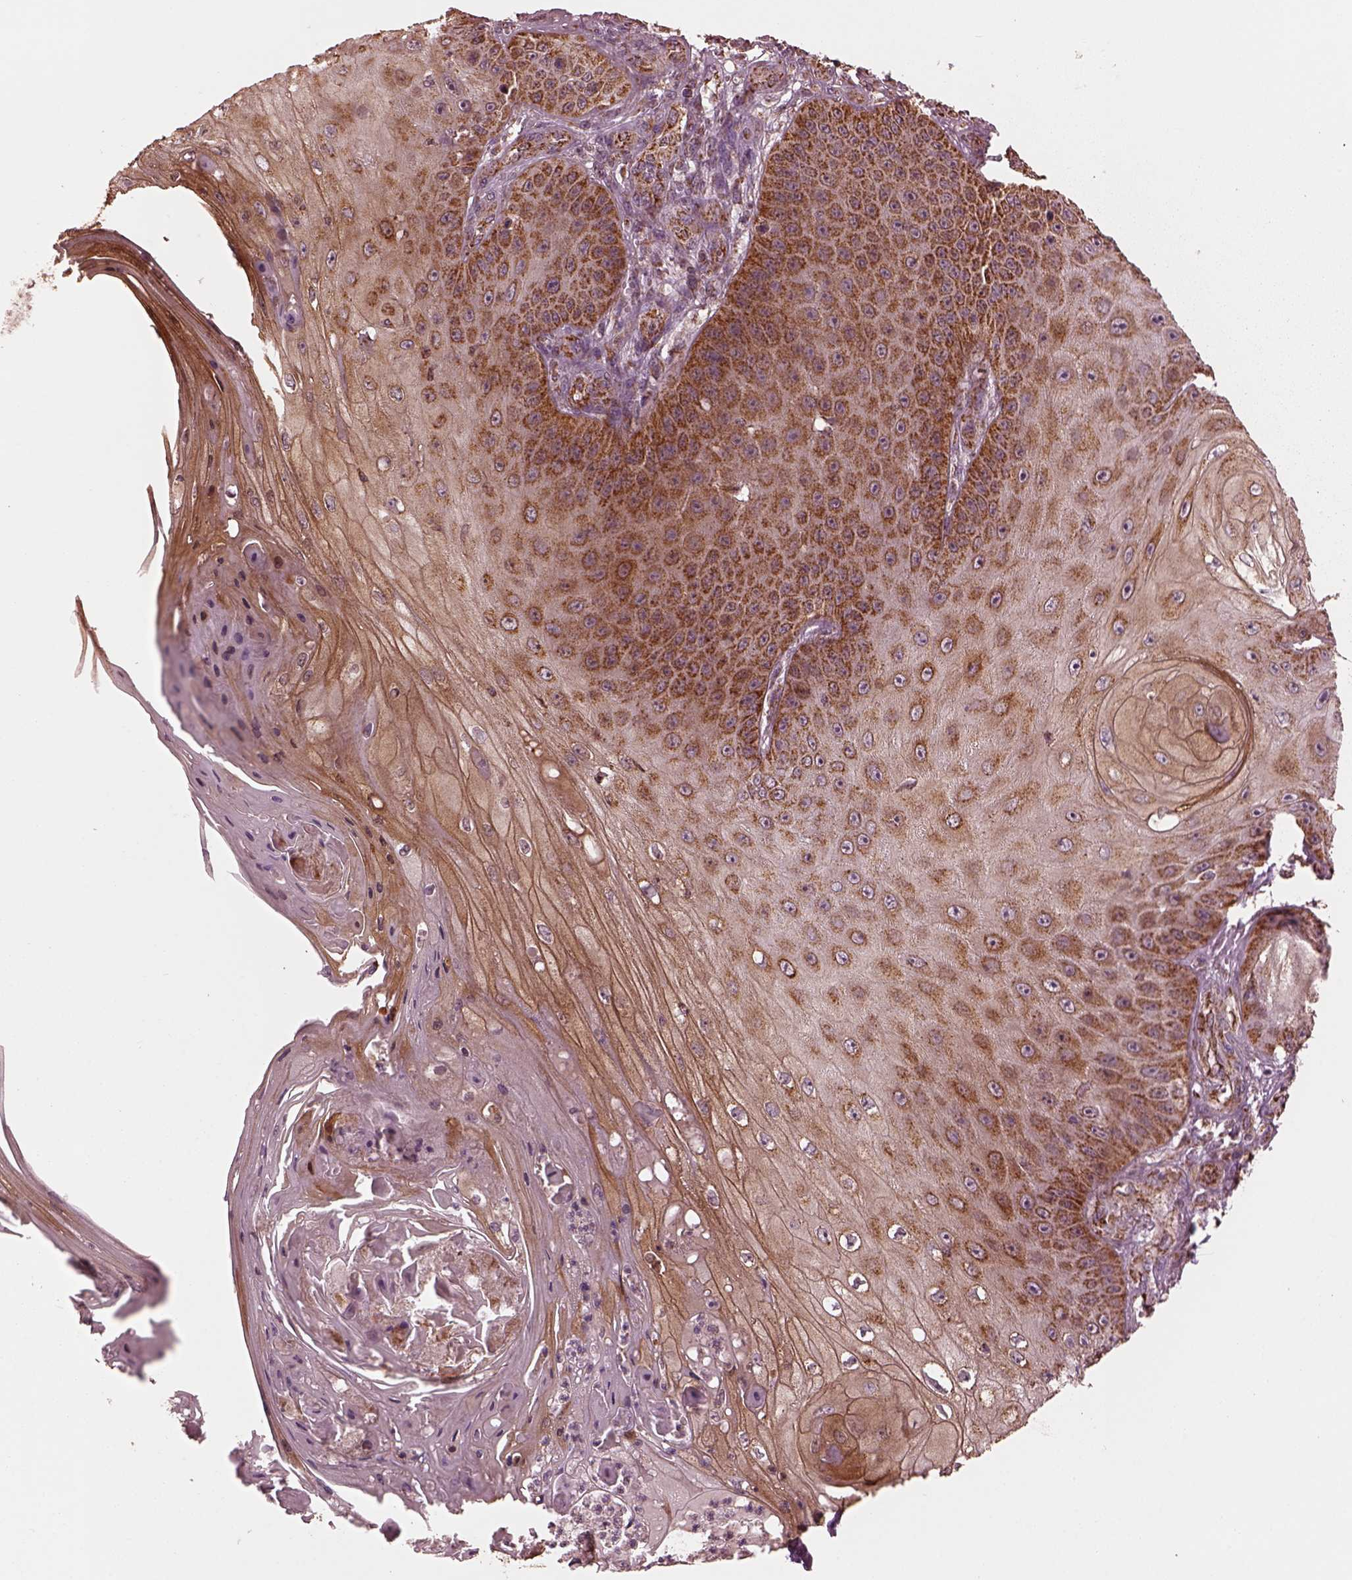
{"staining": {"intensity": "strong", "quantity": "25%-75%", "location": "cytoplasmic/membranous"}, "tissue": "skin cancer", "cell_type": "Tumor cells", "image_type": "cancer", "snomed": [{"axis": "morphology", "description": "Squamous cell carcinoma, NOS"}, {"axis": "topography", "description": "Skin"}], "caption": "Skin squamous cell carcinoma stained with a protein marker exhibits strong staining in tumor cells.", "gene": "NDUFB10", "patient": {"sex": "male", "age": 70}}